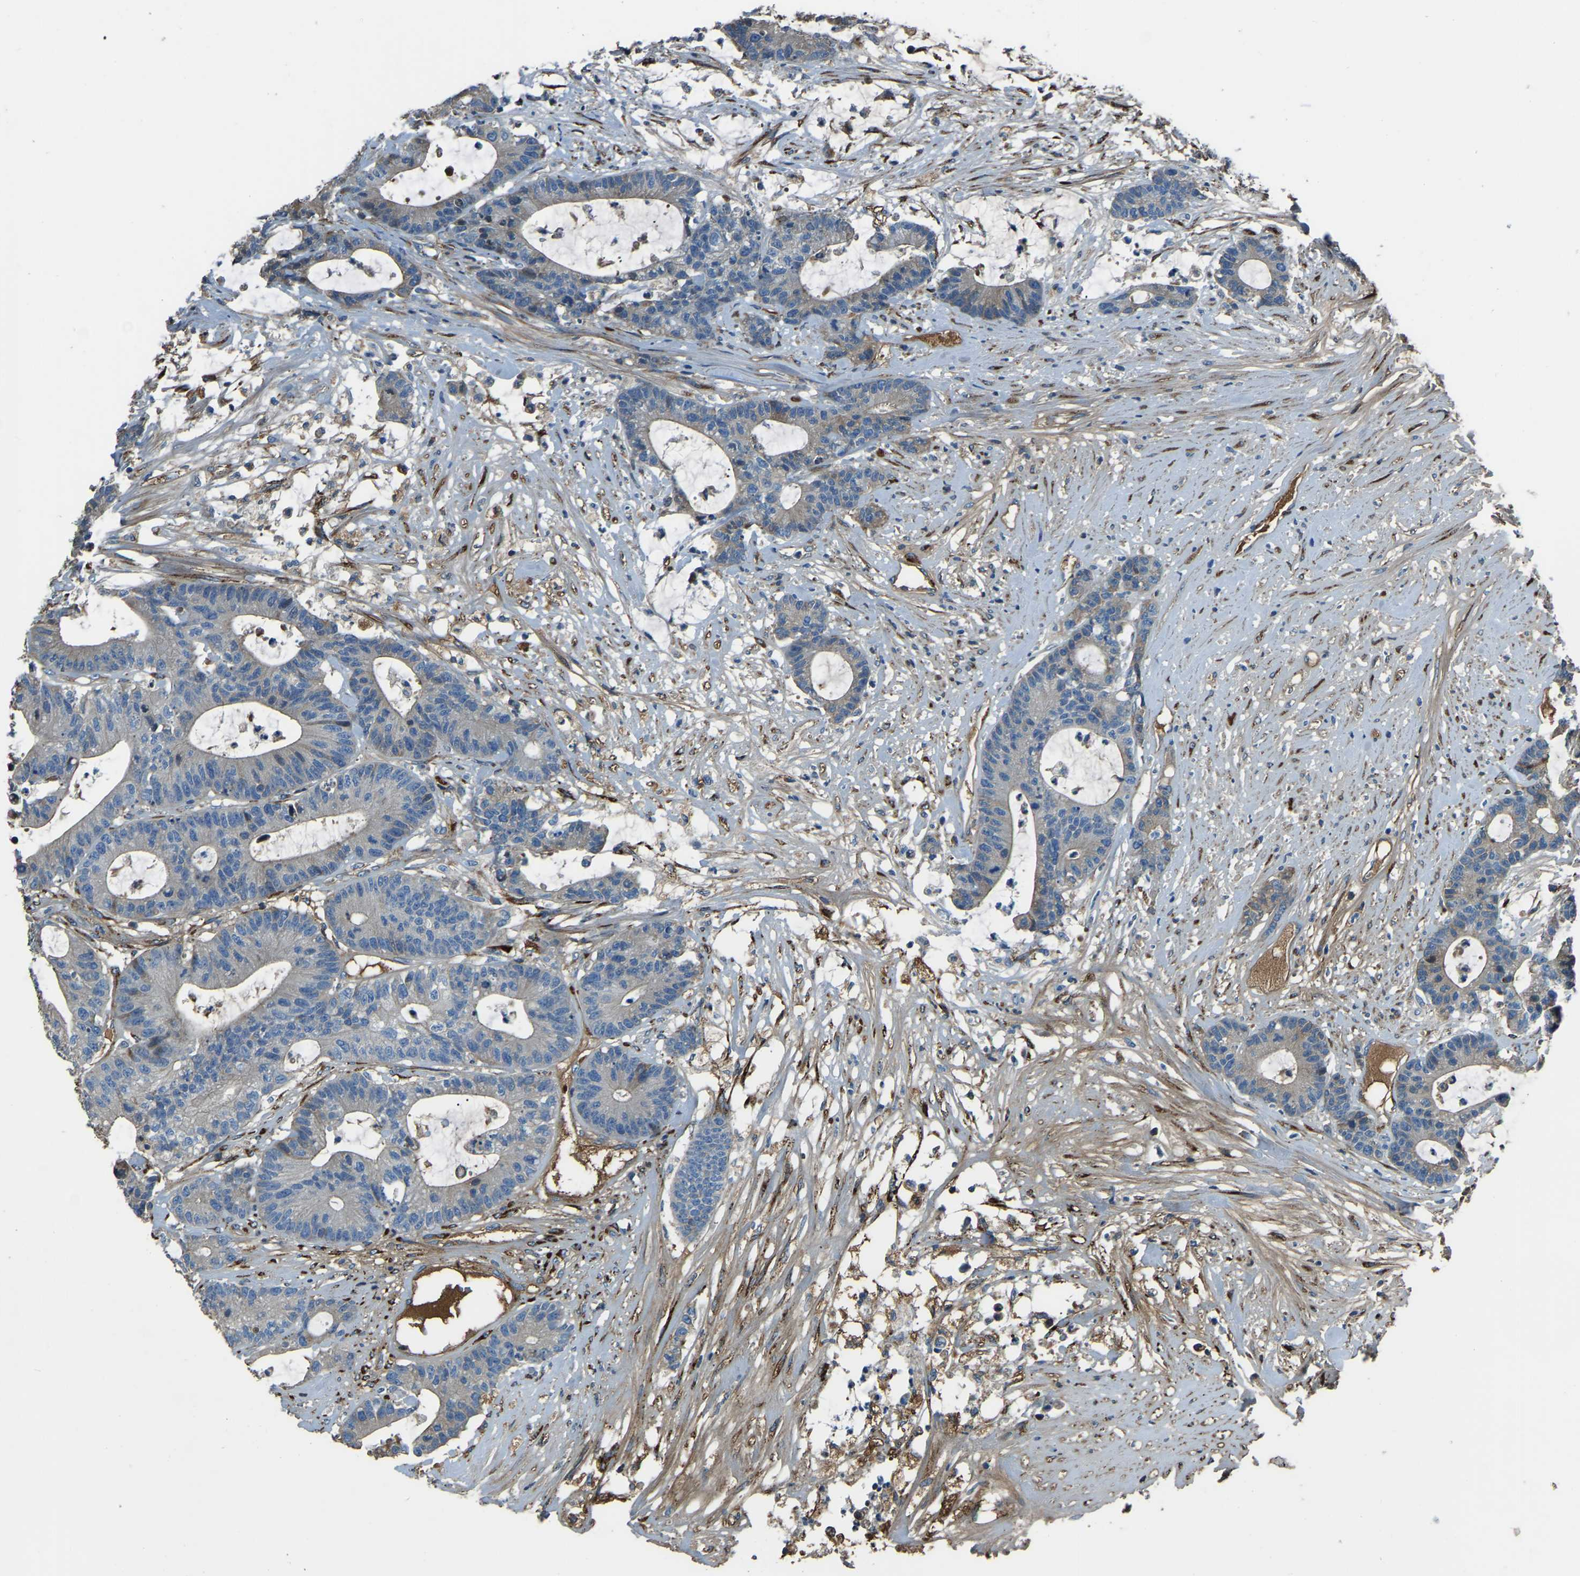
{"staining": {"intensity": "moderate", "quantity": "<25%", "location": "cytoplasmic/membranous"}, "tissue": "colorectal cancer", "cell_type": "Tumor cells", "image_type": "cancer", "snomed": [{"axis": "morphology", "description": "Adenocarcinoma, NOS"}, {"axis": "topography", "description": "Colon"}], "caption": "An image of colorectal cancer stained for a protein reveals moderate cytoplasmic/membranous brown staining in tumor cells.", "gene": "COL3A1", "patient": {"sex": "female", "age": 84}}